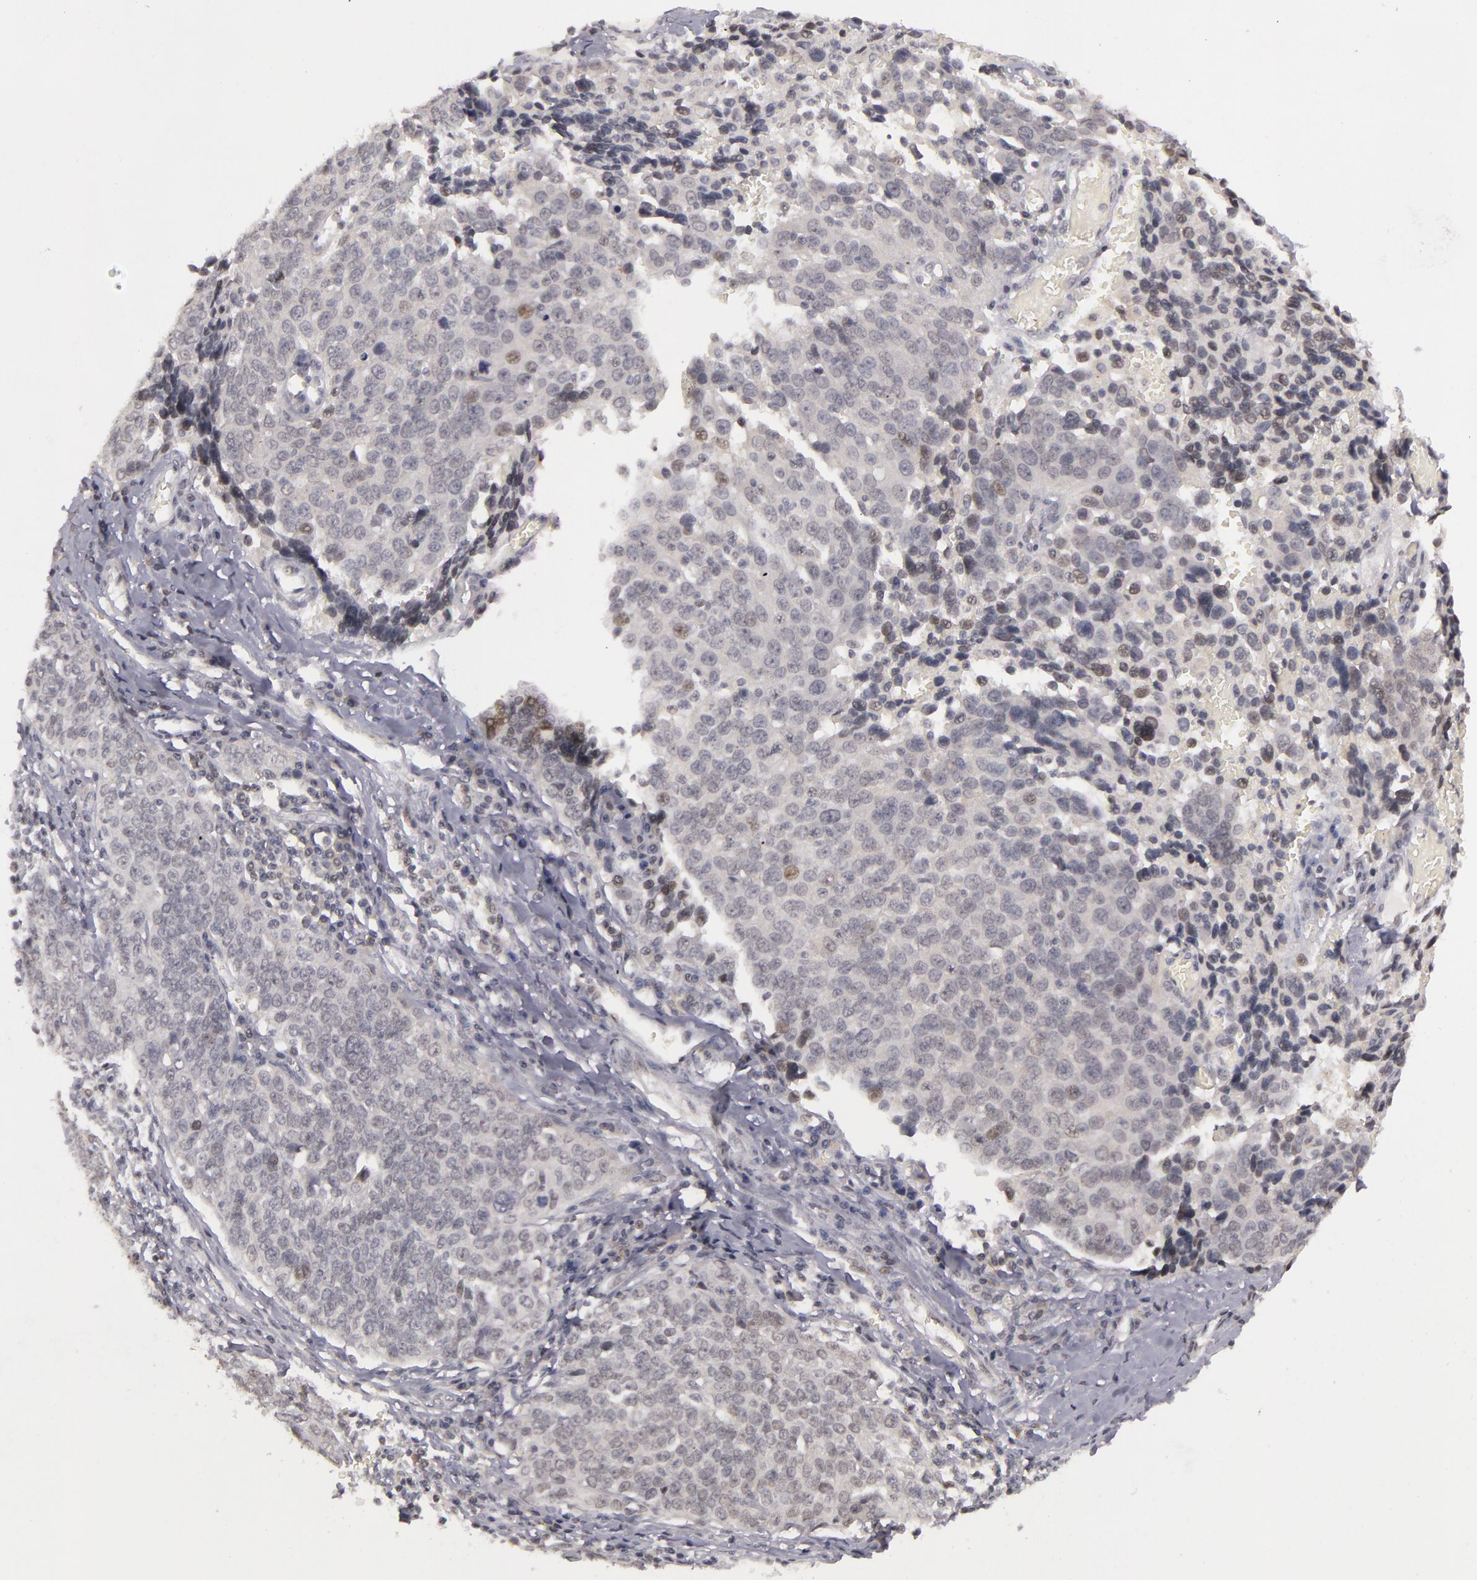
{"staining": {"intensity": "weak", "quantity": "<25%", "location": "nuclear"}, "tissue": "ovarian cancer", "cell_type": "Tumor cells", "image_type": "cancer", "snomed": [{"axis": "morphology", "description": "Carcinoma, endometroid"}, {"axis": "topography", "description": "Ovary"}], "caption": "IHC micrograph of neoplastic tissue: ovarian endometroid carcinoma stained with DAB shows no significant protein positivity in tumor cells.", "gene": "RRP7A", "patient": {"sex": "female", "age": 75}}